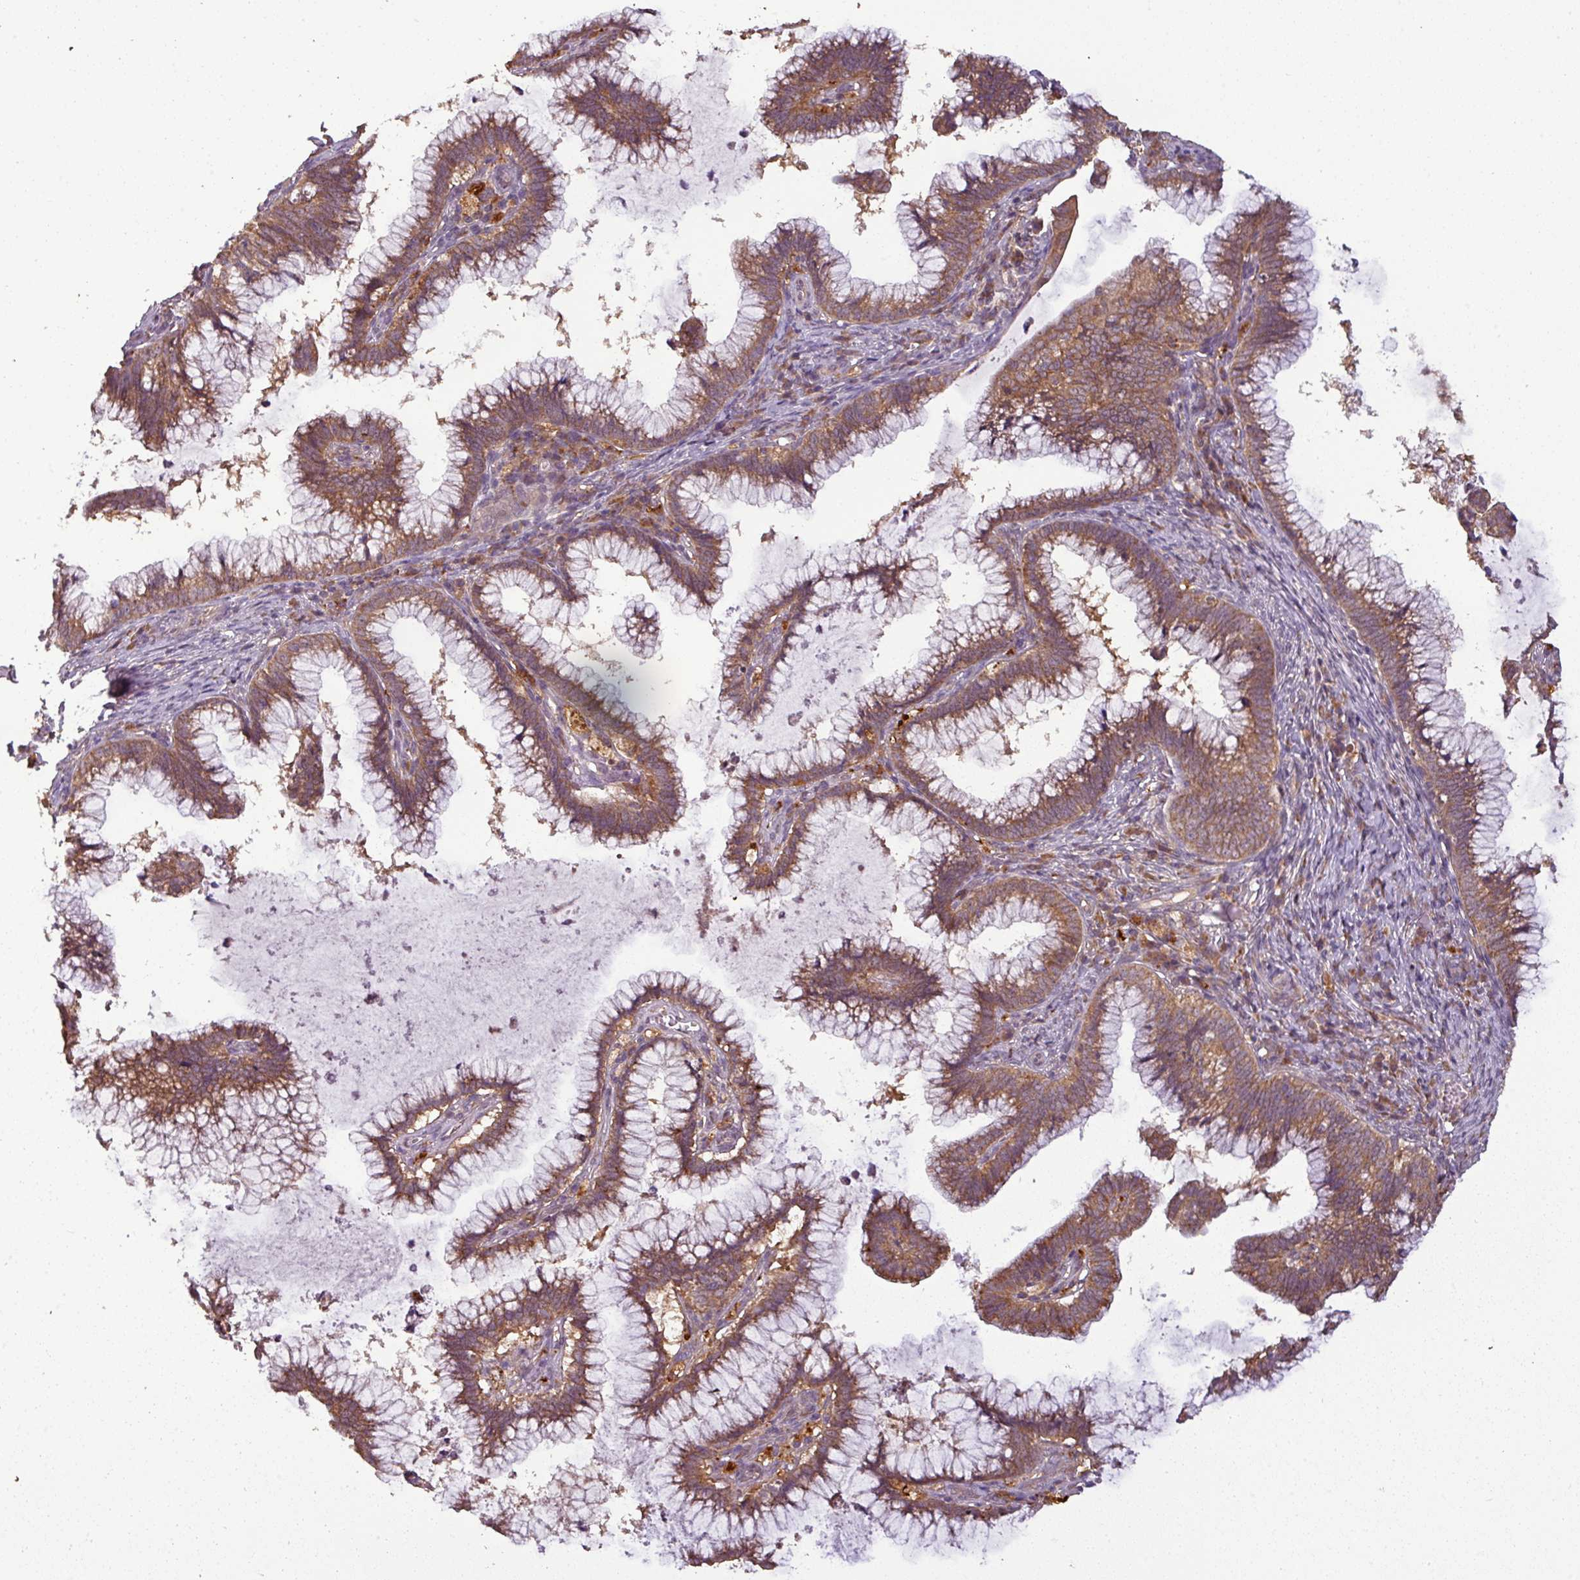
{"staining": {"intensity": "moderate", "quantity": ">75%", "location": "cytoplasmic/membranous"}, "tissue": "cervical cancer", "cell_type": "Tumor cells", "image_type": "cancer", "snomed": [{"axis": "morphology", "description": "Adenocarcinoma, NOS"}, {"axis": "topography", "description": "Cervix"}], "caption": "Cervical adenocarcinoma stained with DAB IHC displays medium levels of moderate cytoplasmic/membranous staining in approximately >75% of tumor cells.", "gene": "NT5C3A", "patient": {"sex": "female", "age": 36}}